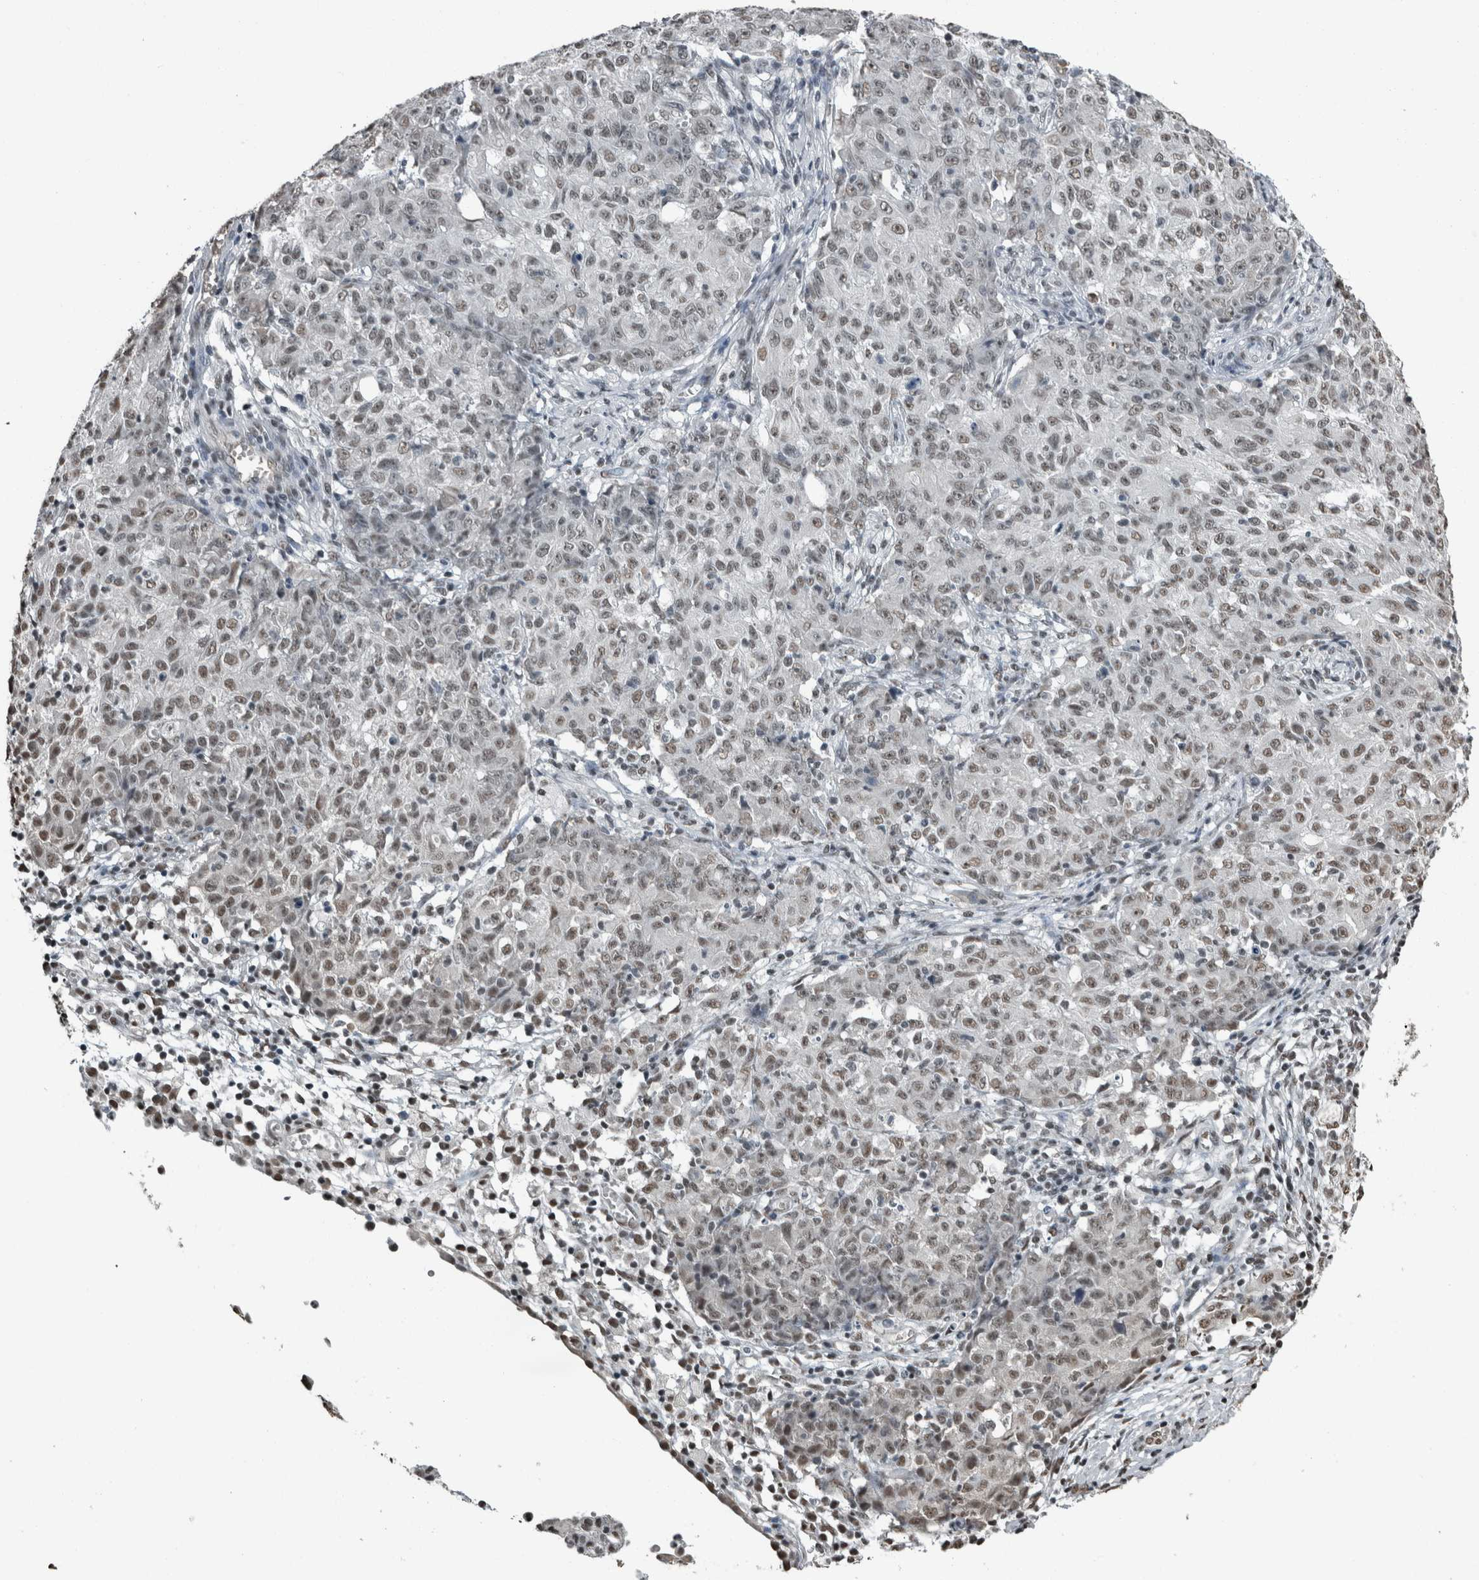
{"staining": {"intensity": "weak", "quantity": ">75%", "location": "nuclear"}, "tissue": "ovarian cancer", "cell_type": "Tumor cells", "image_type": "cancer", "snomed": [{"axis": "morphology", "description": "Carcinoma, endometroid"}, {"axis": "topography", "description": "Ovary"}], "caption": "Weak nuclear expression is seen in approximately >75% of tumor cells in endometroid carcinoma (ovarian).", "gene": "TGS1", "patient": {"sex": "female", "age": 42}}